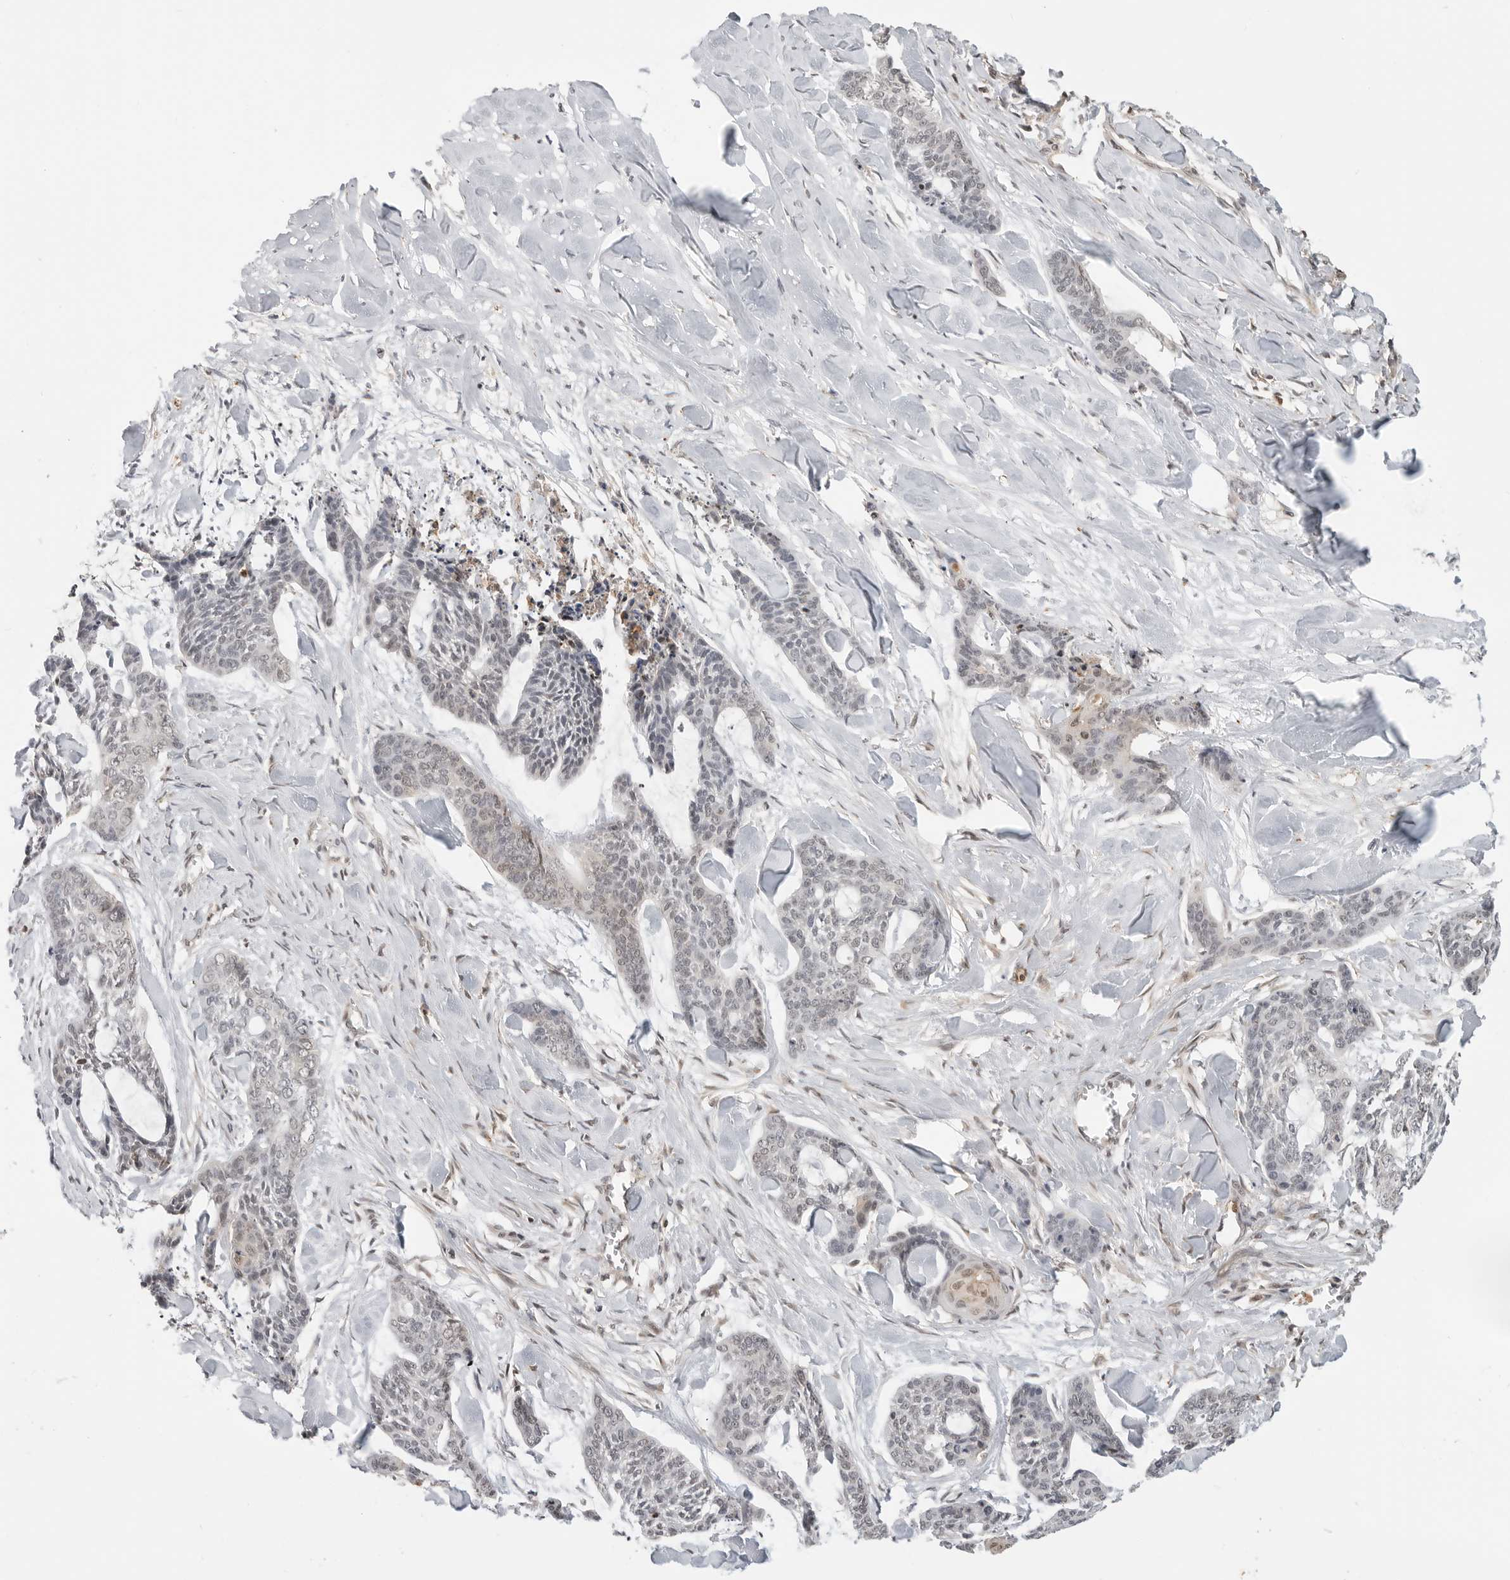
{"staining": {"intensity": "weak", "quantity": "<25%", "location": "nuclear"}, "tissue": "skin cancer", "cell_type": "Tumor cells", "image_type": "cancer", "snomed": [{"axis": "morphology", "description": "Basal cell carcinoma"}, {"axis": "topography", "description": "Skin"}], "caption": "The histopathology image demonstrates no staining of tumor cells in basal cell carcinoma (skin).", "gene": "ANXA11", "patient": {"sex": "female", "age": 64}}